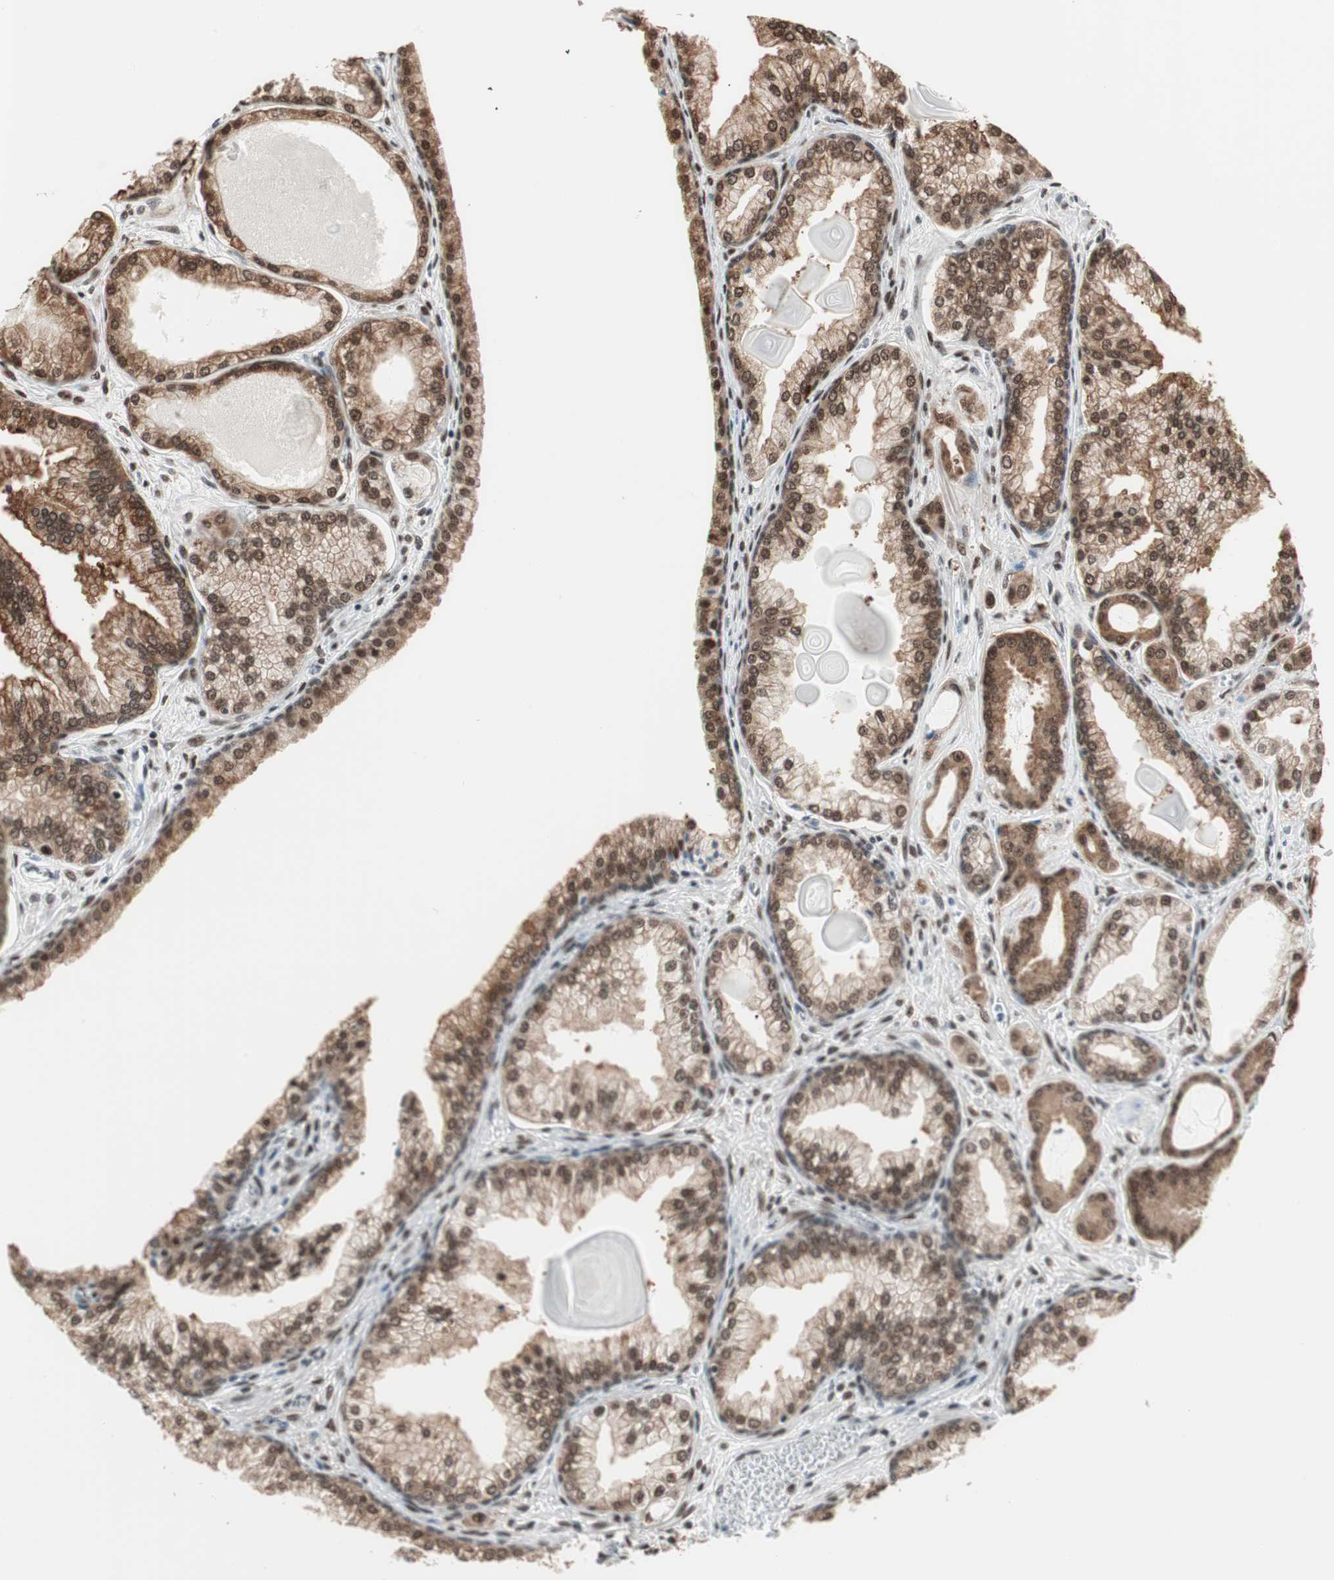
{"staining": {"intensity": "strong", "quantity": ">75%", "location": "cytoplasmic/membranous,nuclear"}, "tissue": "prostate cancer", "cell_type": "Tumor cells", "image_type": "cancer", "snomed": [{"axis": "morphology", "description": "Adenocarcinoma, Low grade"}, {"axis": "topography", "description": "Prostate"}], "caption": "This is an image of IHC staining of prostate cancer, which shows strong expression in the cytoplasmic/membranous and nuclear of tumor cells.", "gene": "SMARCE1", "patient": {"sex": "male", "age": 59}}